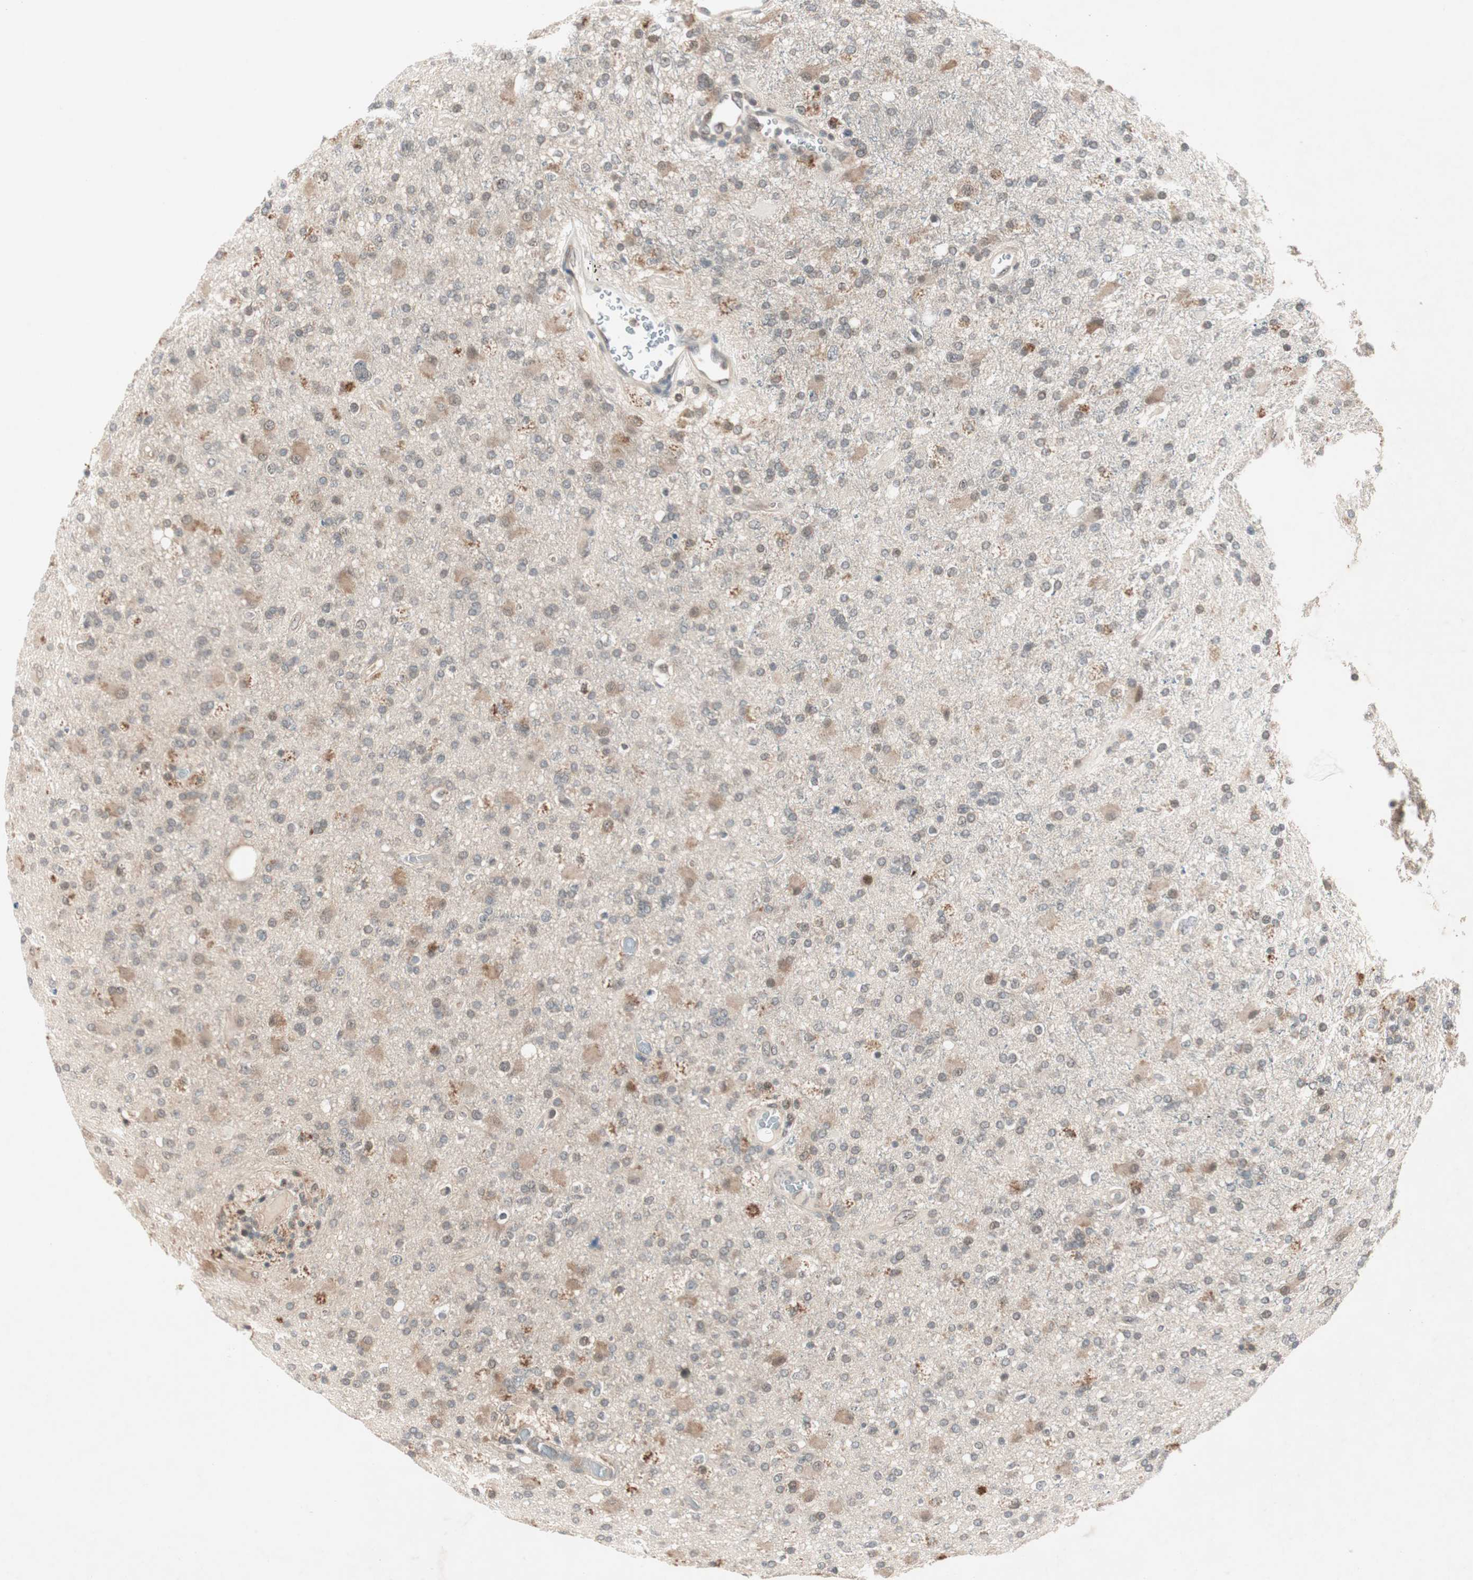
{"staining": {"intensity": "weak", "quantity": "25%-75%", "location": "cytoplasmic/membranous"}, "tissue": "glioma", "cell_type": "Tumor cells", "image_type": "cancer", "snomed": [{"axis": "morphology", "description": "Glioma, malignant, High grade"}, {"axis": "topography", "description": "Brain"}], "caption": "Protein expression analysis of human glioma reveals weak cytoplasmic/membranous positivity in approximately 25%-75% of tumor cells.", "gene": "PGBD1", "patient": {"sex": "male", "age": 33}}